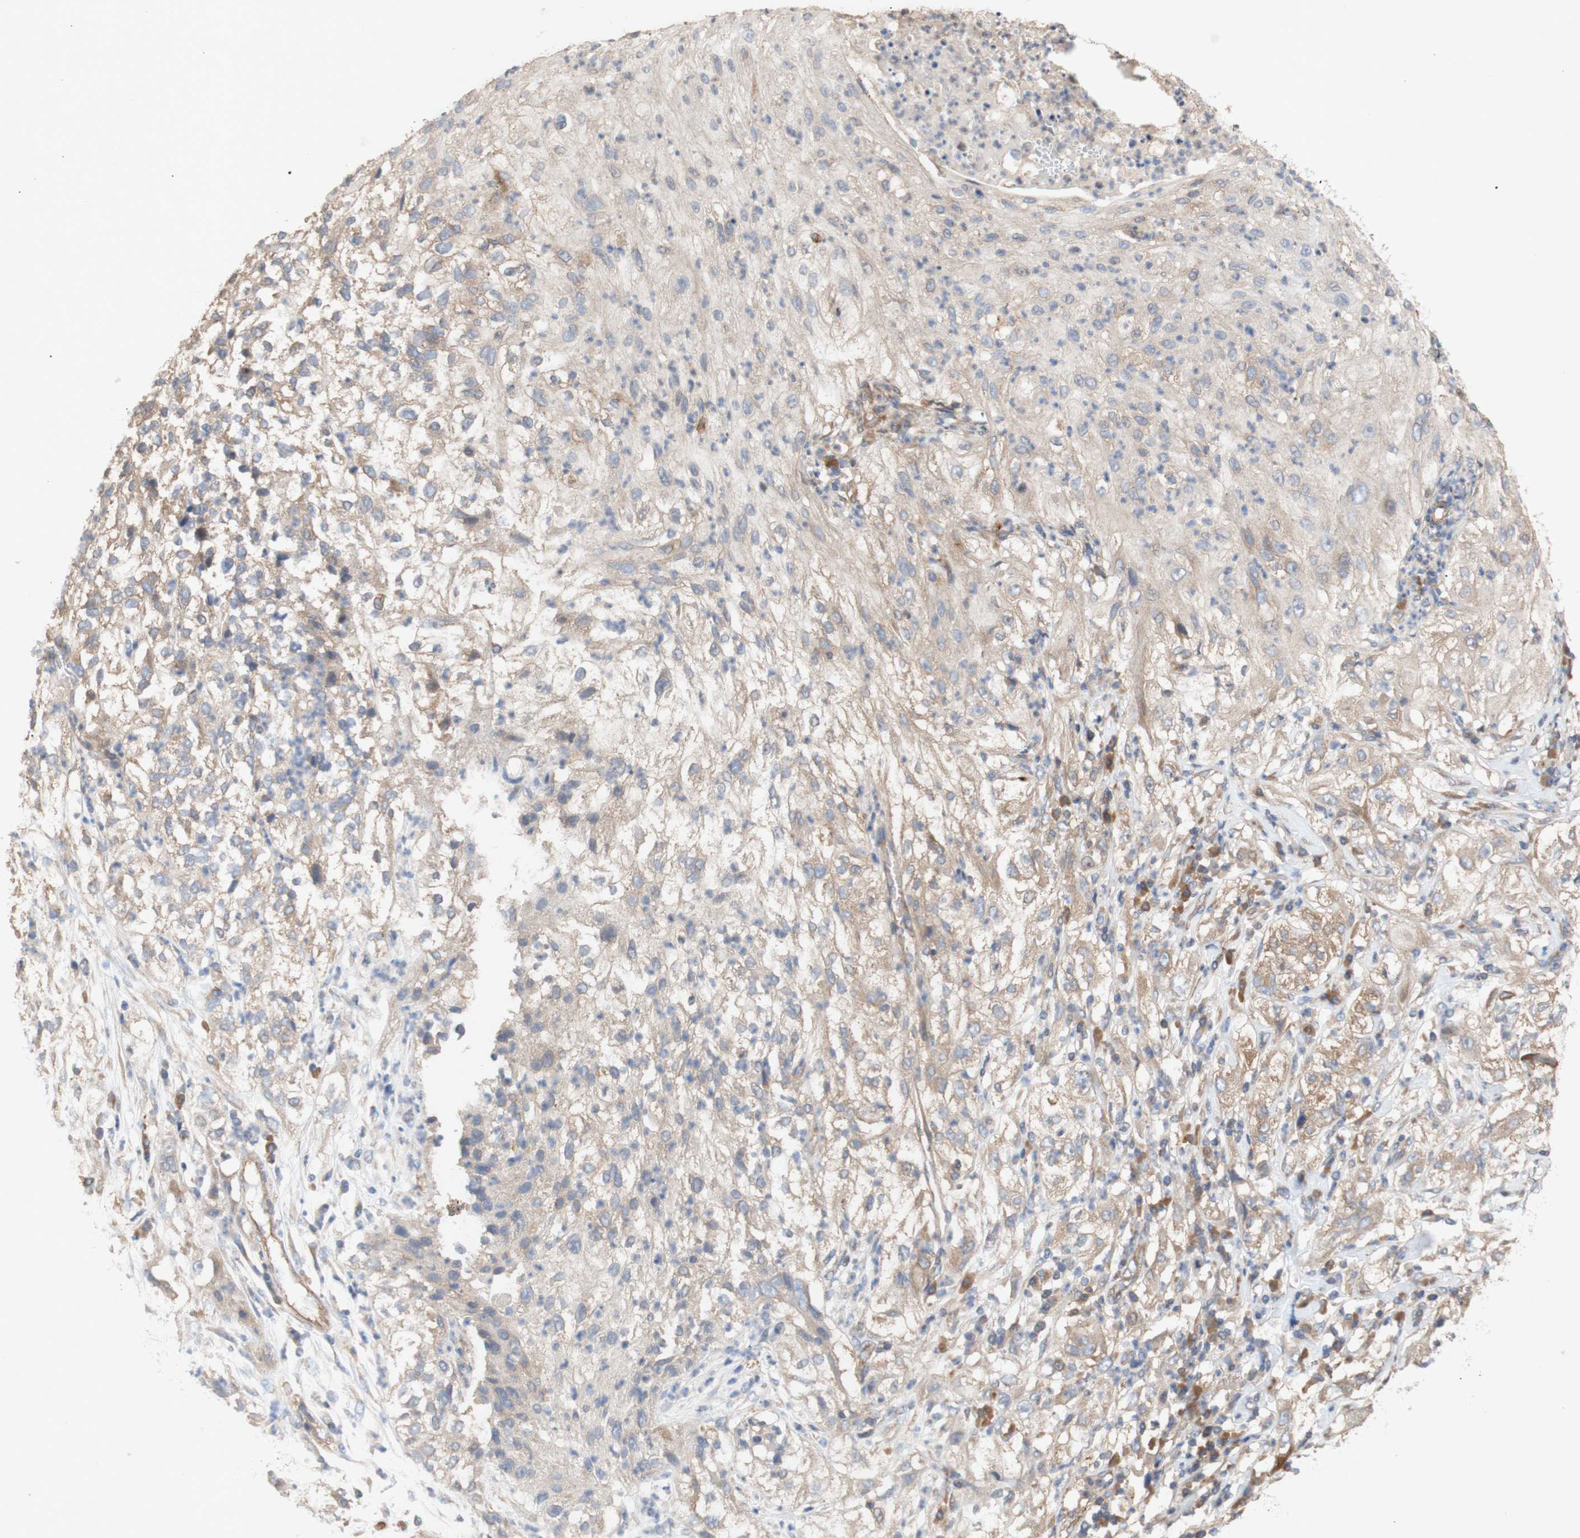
{"staining": {"intensity": "weak", "quantity": "<25%", "location": "cytoplasmic/membranous"}, "tissue": "lung cancer", "cell_type": "Tumor cells", "image_type": "cancer", "snomed": [{"axis": "morphology", "description": "Inflammation, NOS"}, {"axis": "morphology", "description": "Squamous cell carcinoma, NOS"}, {"axis": "topography", "description": "Lymph node"}, {"axis": "topography", "description": "Soft tissue"}, {"axis": "topography", "description": "Lung"}], "caption": "There is no significant expression in tumor cells of squamous cell carcinoma (lung).", "gene": "EIF2S3", "patient": {"sex": "male", "age": 66}}